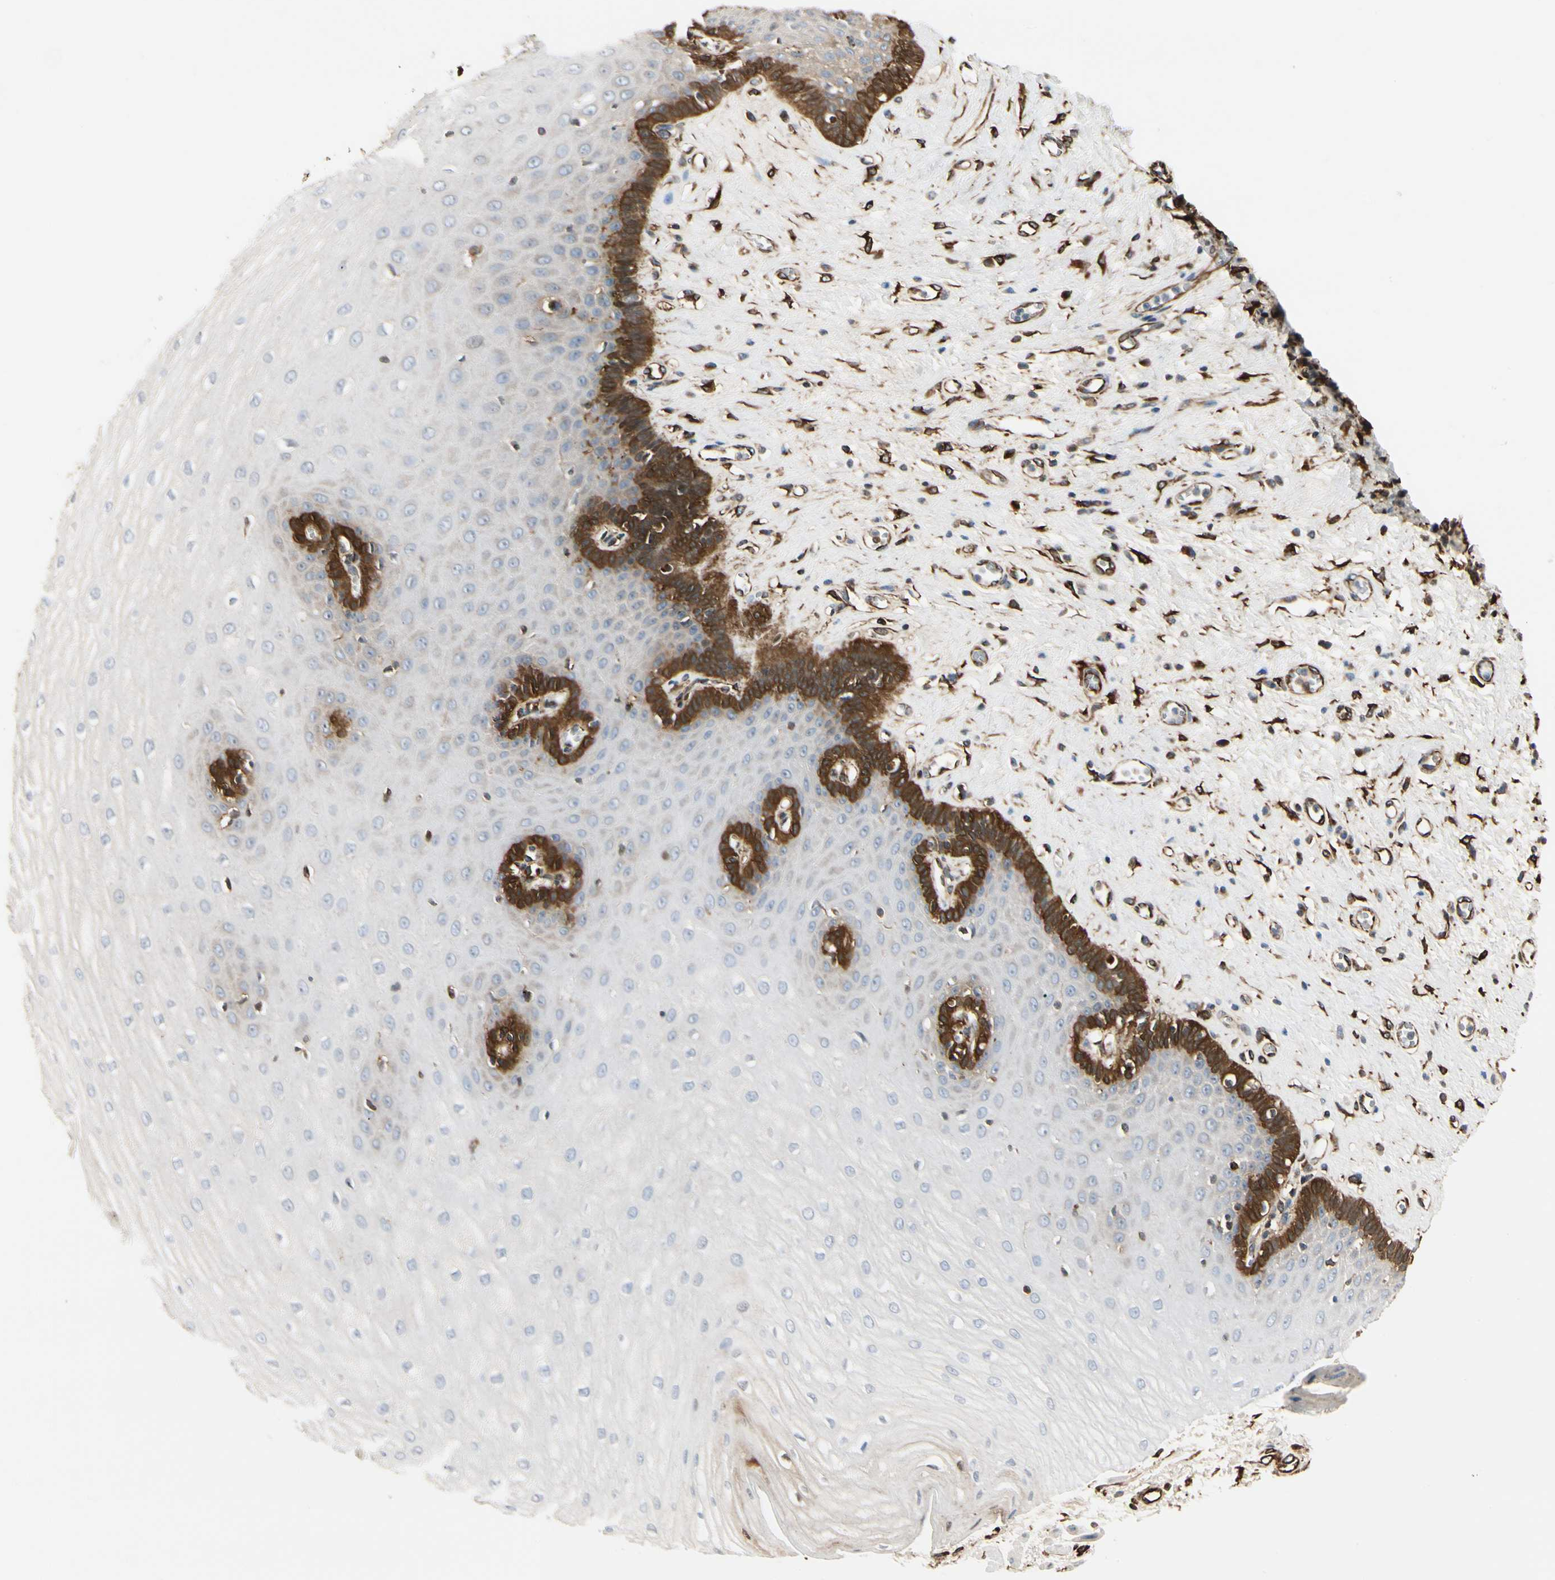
{"staining": {"intensity": "strong", "quantity": "<25%", "location": "cytoplasmic/membranous"}, "tissue": "esophagus", "cell_type": "Squamous epithelial cells", "image_type": "normal", "snomed": [{"axis": "morphology", "description": "Normal tissue, NOS"}, {"axis": "morphology", "description": "Squamous cell carcinoma, NOS"}, {"axis": "topography", "description": "Esophagus"}], "caption": "Esophagus stained with immunohistochemistry shows strong cytoplasmic/membranous positivity in approximately <25% of squamous epithelial cells. The staining was performed using DAB to visualize the protein expression in brown, while the nuclei were stained in blue with hematoxylin (Magnification: 20x).", "gene": "FTH1", "patient": {"sex": "male", "age": 65}}